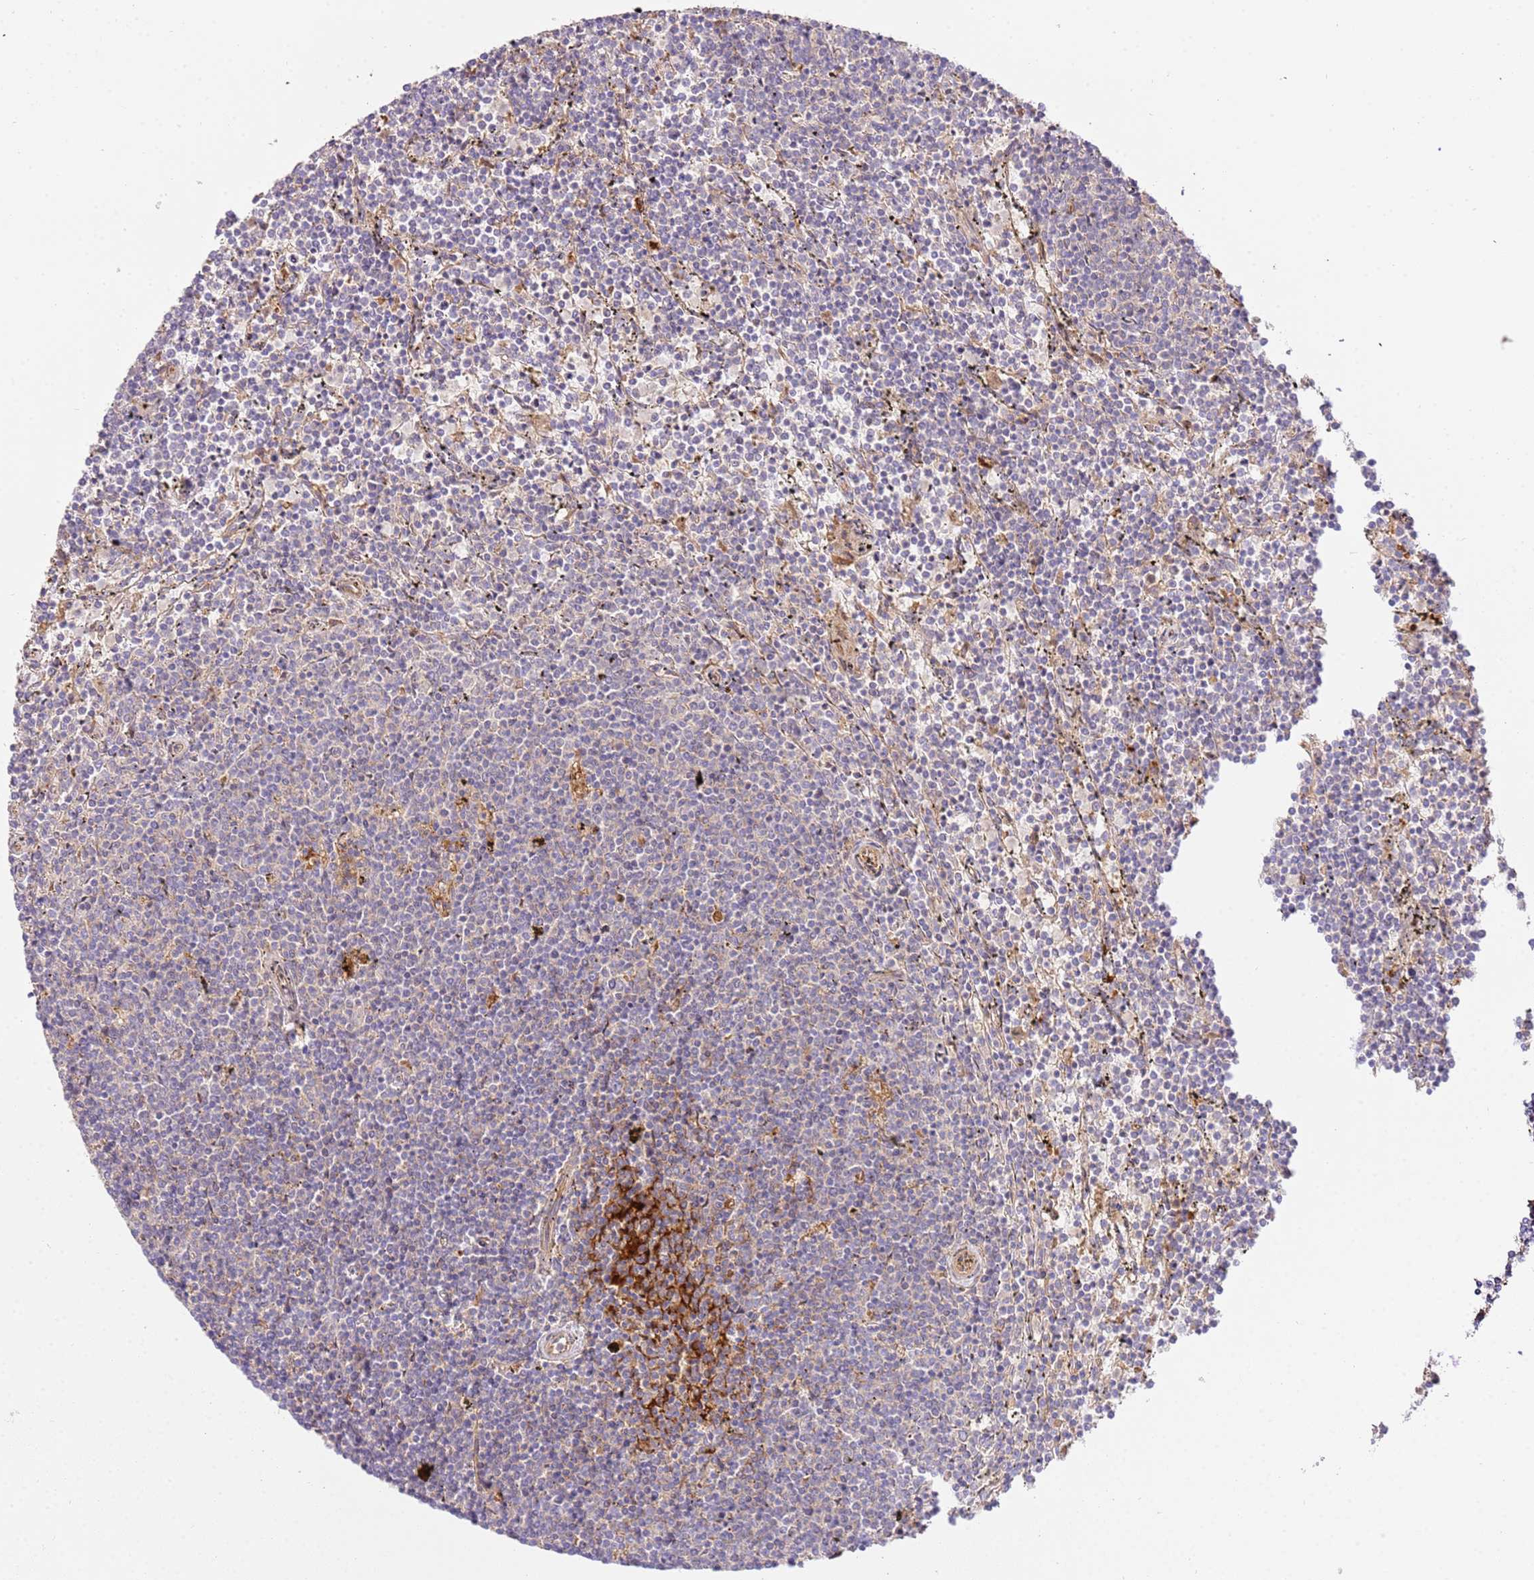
{"staining": {"intensity": "negative", "quantity": "none", "location": "none"}, "tissue": "lymphoma", "cell_type": "Tumor cells", "image_type": "cancer", "snomed": [{"axis": "morphology", "description": "Malignant lymphoma, non-Hodgkin's type, Low grade"}, {"axis": "topography", "description": "Spleen"}], "caption": "IHC image of malignant lymphoma, non-Hodgkin's type (low-grade) stained for a protein (brown), which reveals no positivity in tumor cells. The staining is performed using DAB (3,3'-diaminobenzidine) brown chromogen with nuclei counter-stained in using hematoxylin.", "gene": "C8G", "patient": {"sex": "female", "age": 50}}